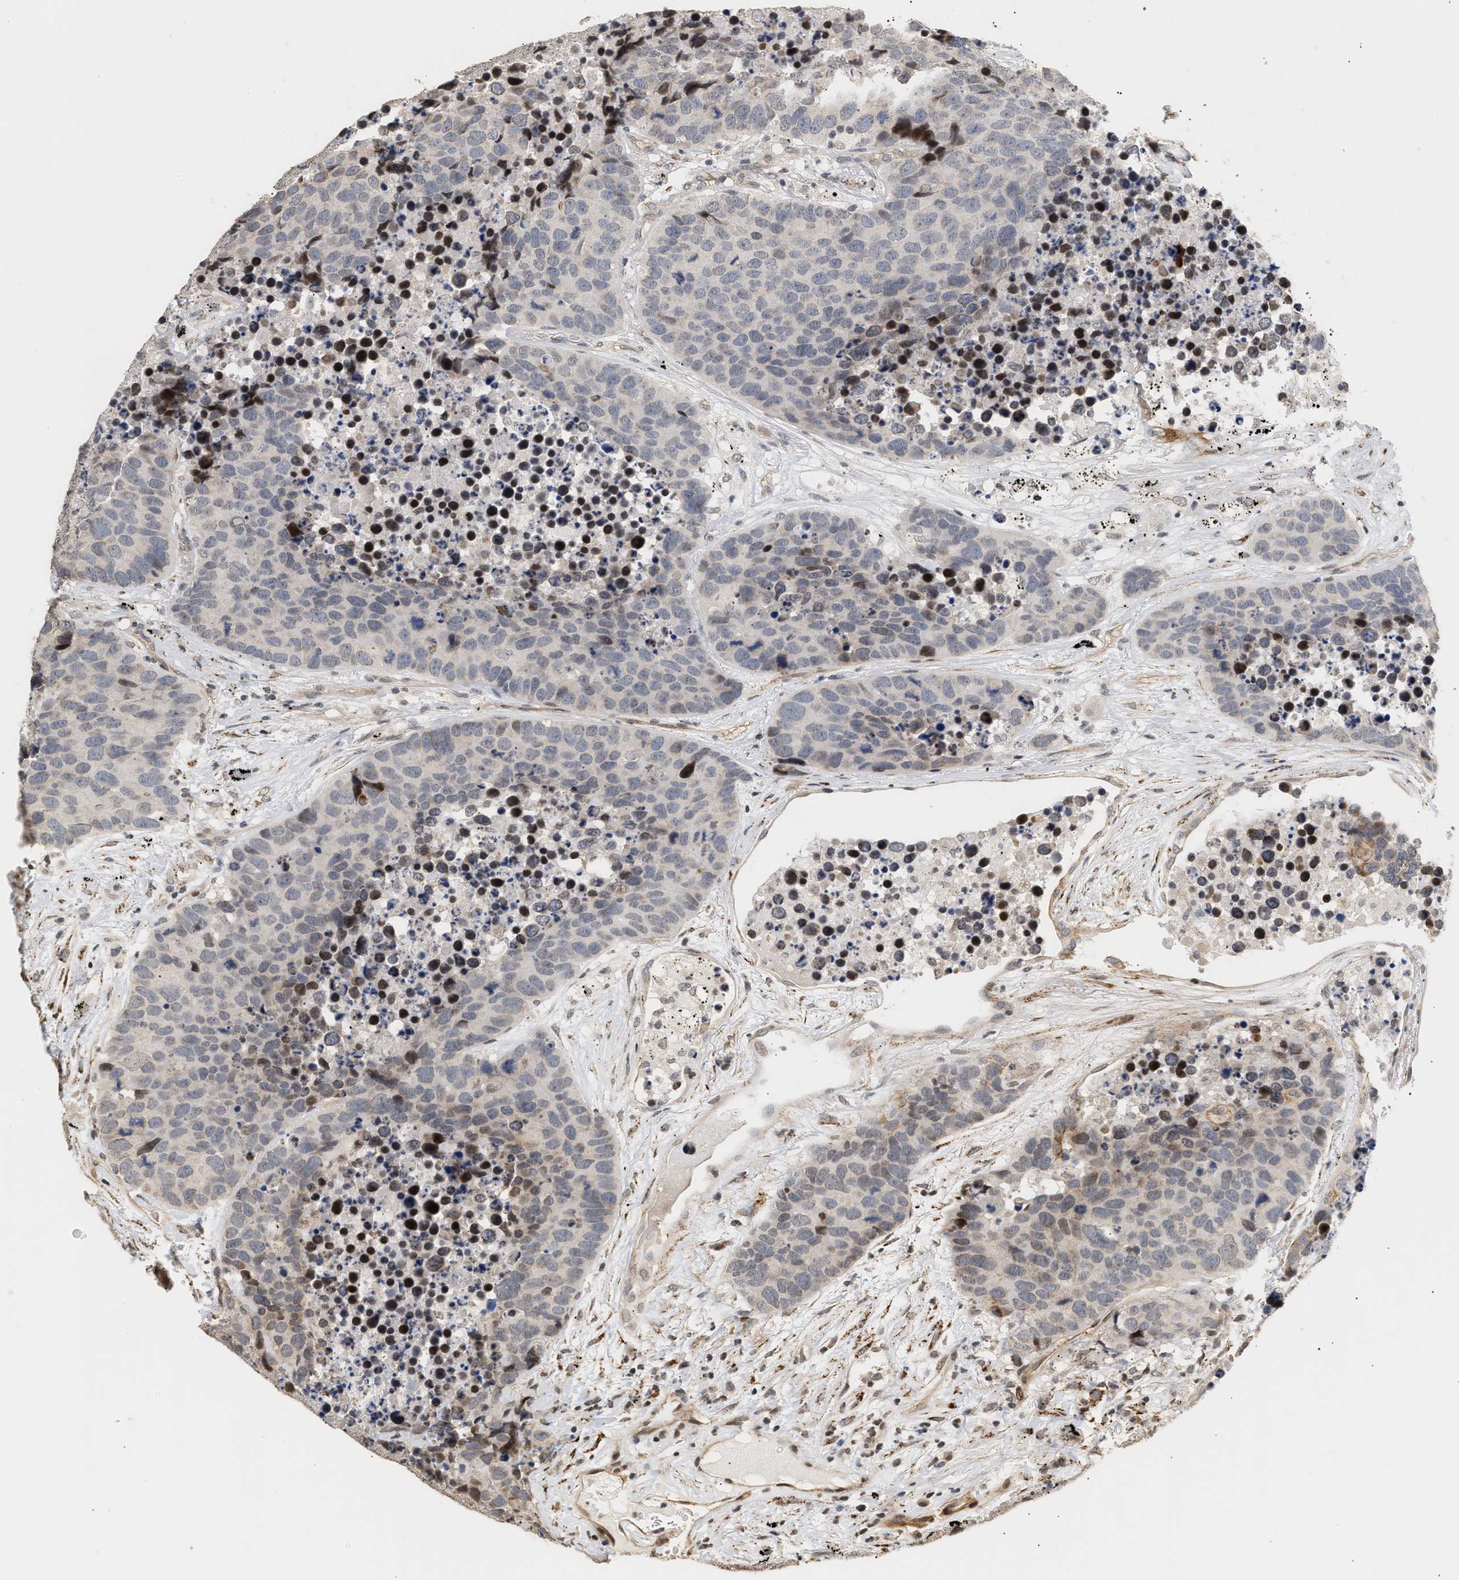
{"staining": {"intensity": "moderate", "quantity": "<25%", "location": "nuclear"}, "tissue": "carcinoid", "cell_type": "Tumor cells", "image_type": "cancer", "snomed": [{"axis": "morphology", "description": "Carcinoid, malignant, NOS"}, {"axis": "topography", "description": "Lung"}], "caption": "A brown stain shows moderate nuclear staining of a protein in human carcinoid tumor cells.", "gene": "PLXND1", "patient": {"sex": "male", "age": 60}}